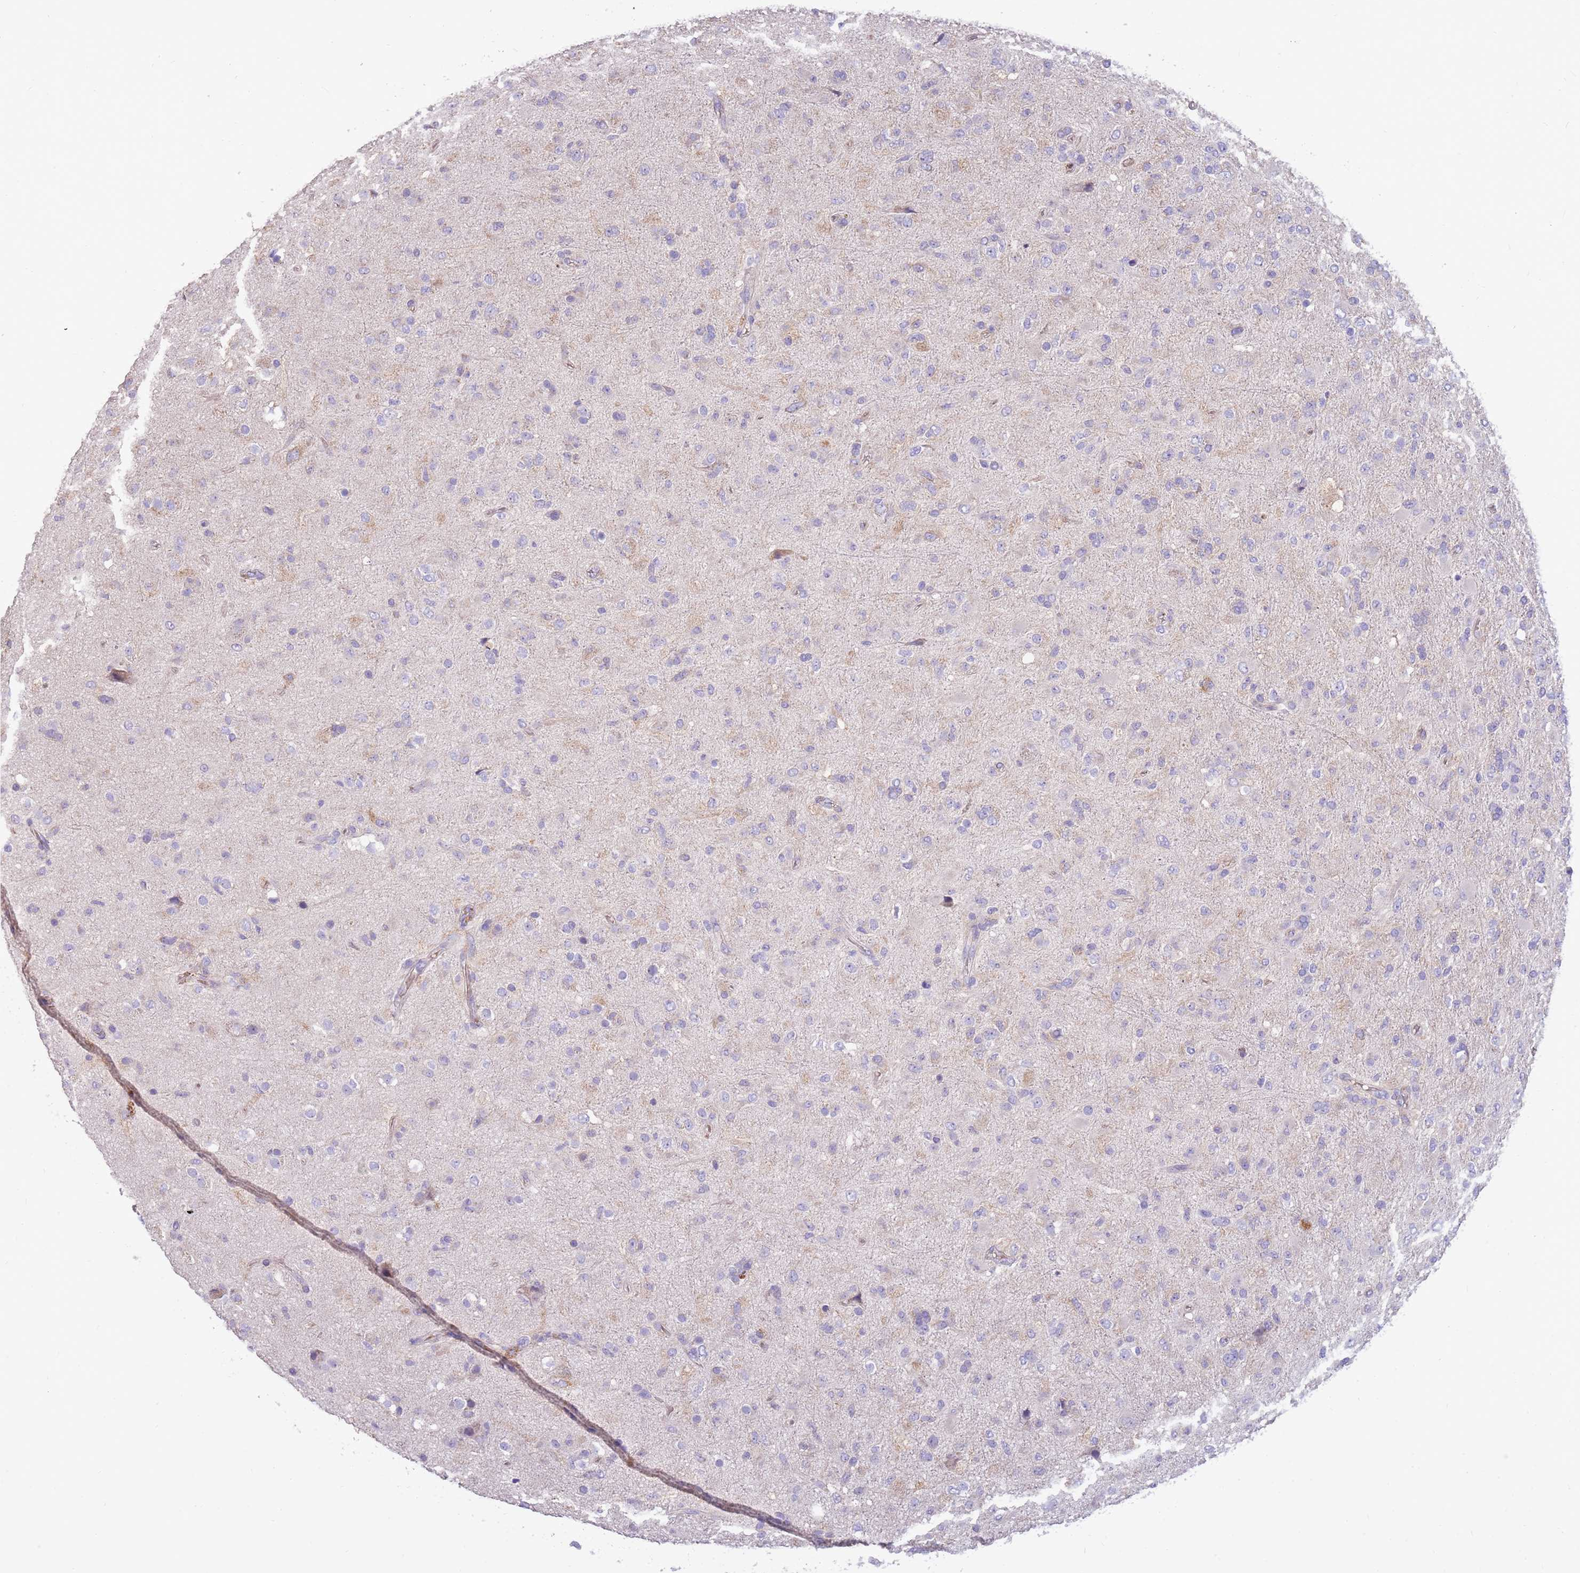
{"staining": {"intensity": "negative", "quantity": "none", "location": "none"}, "tissue": "glioma", "cell_type": "Tumor cells", "image_type": "cancer", "snomed": [{"axis": "morphology", "description": "Glioma, malignant, Low grade"}, {"axis": "topography", "description": "Brain"}], "caption": "Immunohistochemistry (IHC) histopathology image of human low-grade glioma (malignant) stained for a protein (brown), which displays no staining in tumor cells.", "gene": "TRMO", "patient": {"sex": "male", "age": 65}}